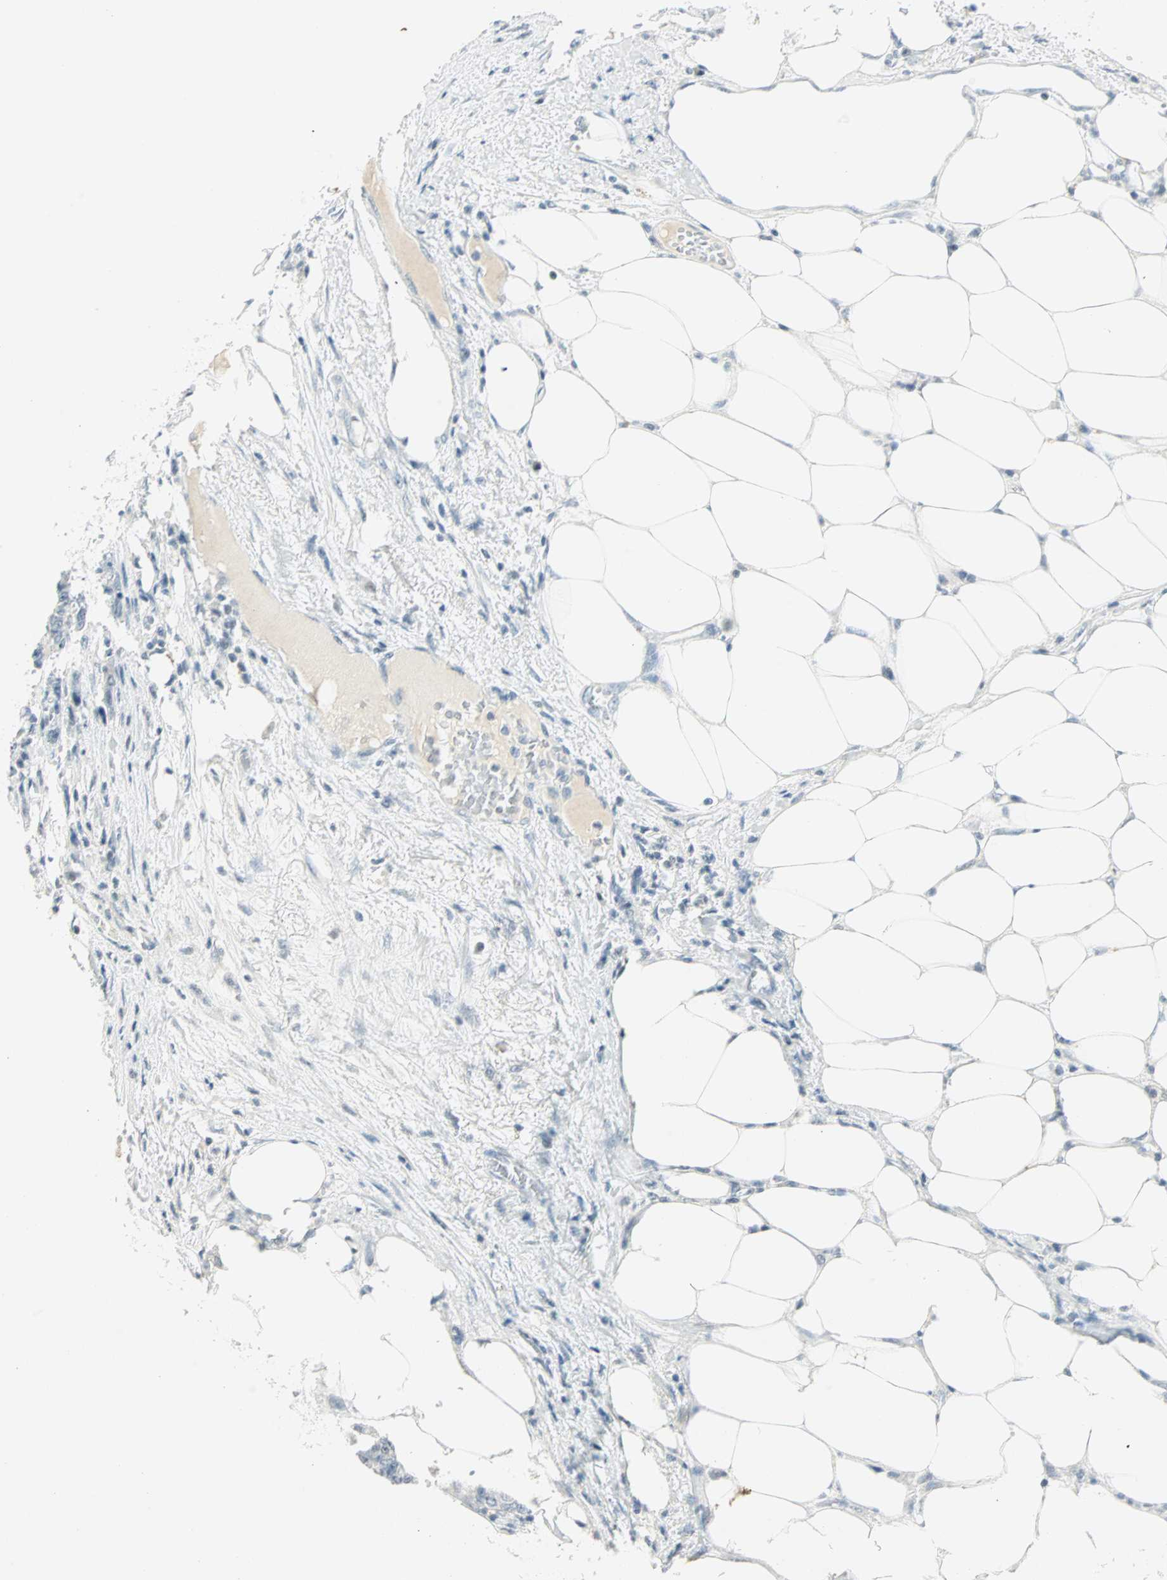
{"staining": {"intensity": "weak", "quantity": "<25%", "location": "nuclear"}, "tissue": "colorectal cancer", "cell_type": "Tumor cells", "image_type": "cancer", "snomed": [{"axis": "morphology", "description": "Adenocarcinoma, NOS"}, {"axis": "topography", "description": "Colon"}], "caption": "Micrograph shows no significant protein positivity in tumor cells of colorectal cancer.", "gene": "SMAD3", "patient": {"sex": "female", "age": 86}}